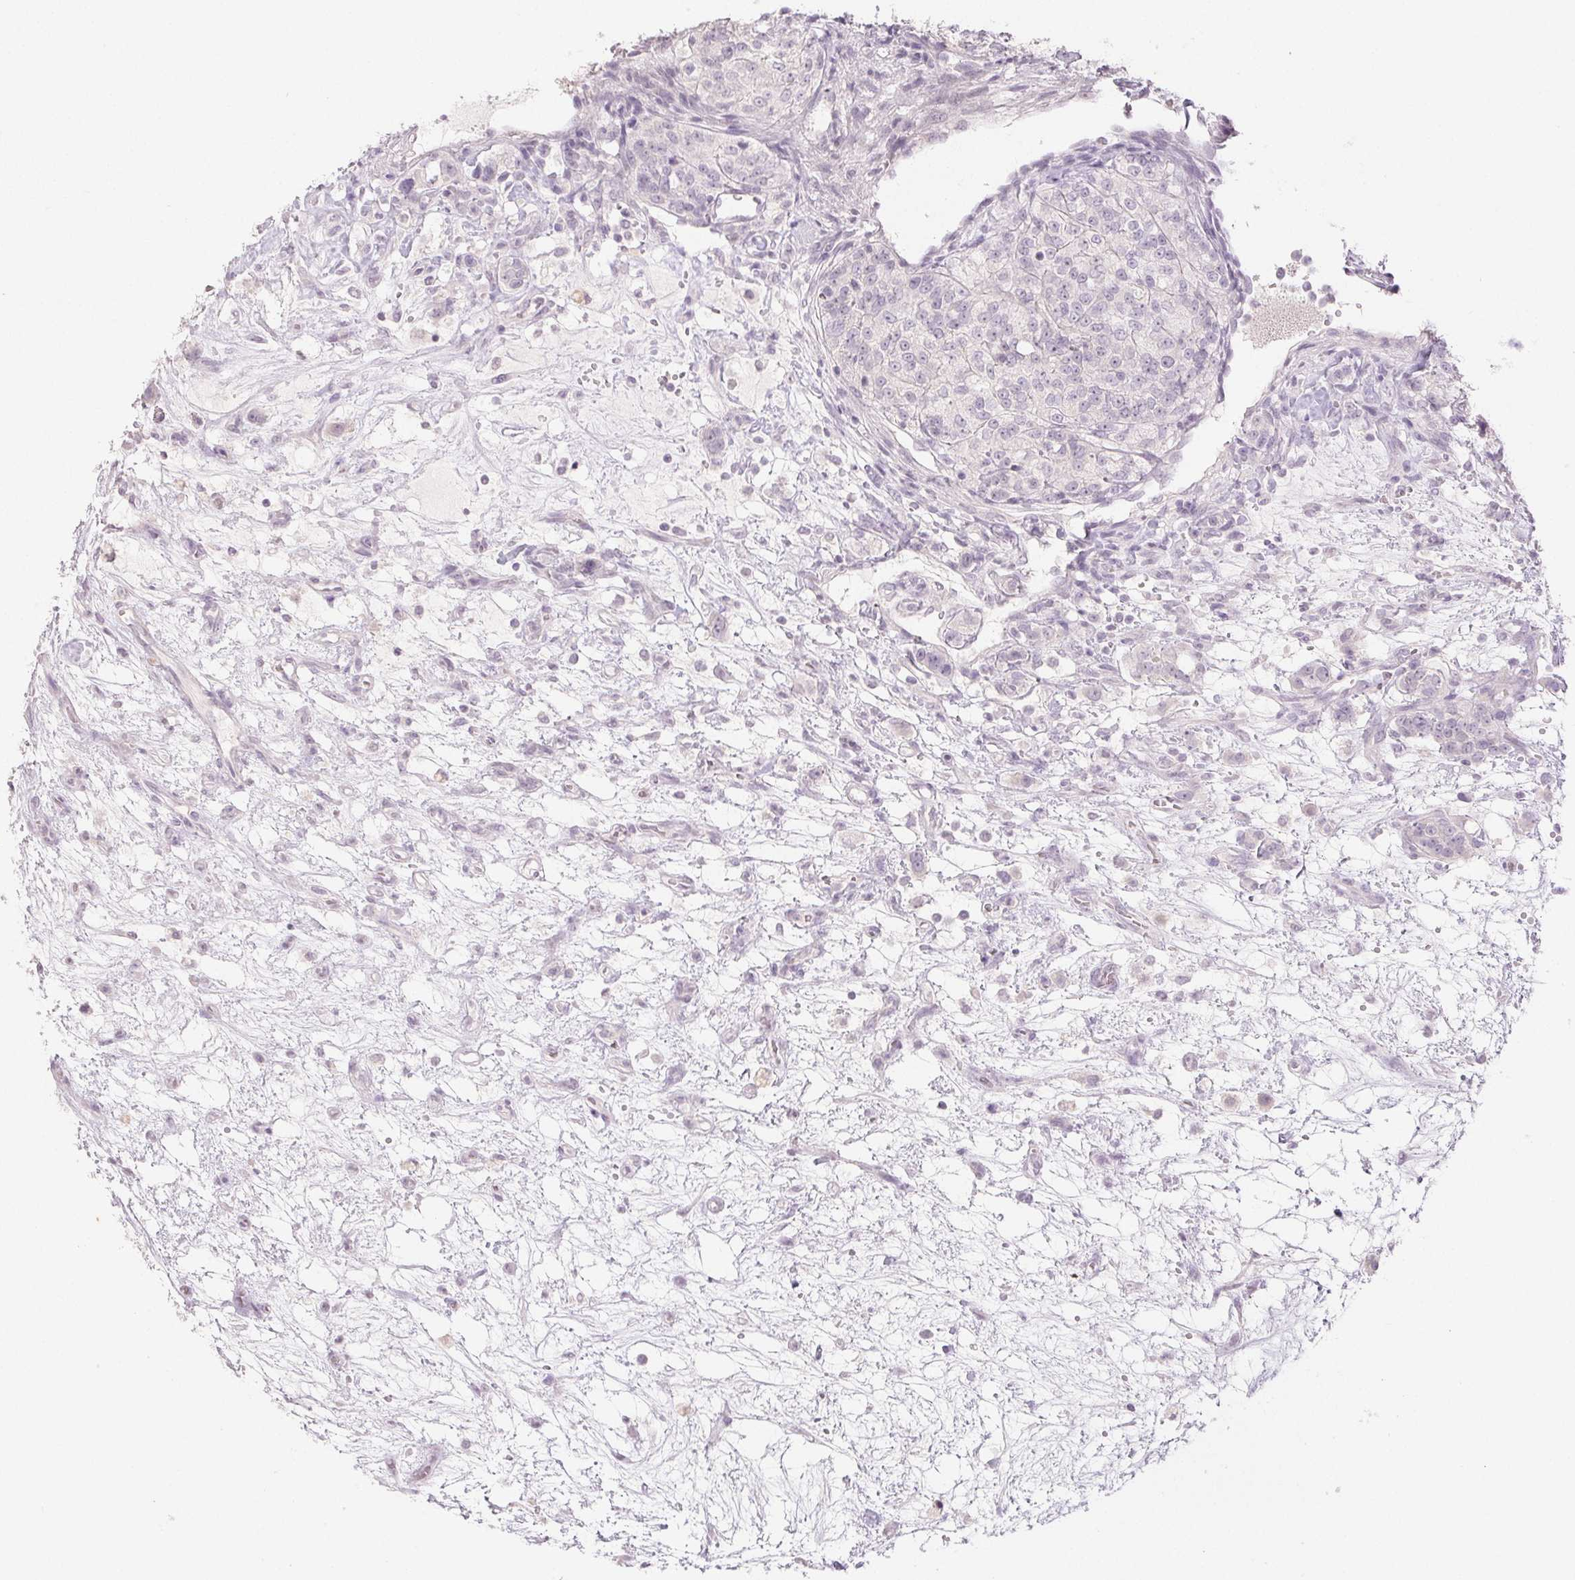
{"staining": {"intensity": "negative", "quantity": "none", "location": "none"}, "tissue": "renal cancer", "cell_type": "Tumor cells", "image_type": "cancer", "snomed": [{"axis": "morphology", "description": "Adenocarcinoma, NOS"}, {"axis": "topography", "description": "Kidney"}], "caption": "Tumor cells are negative for brown protein staining in renal cancer (adenocarcinoma).", "gene": "PI3", "patient": {"sex": "female", "age": 63}}